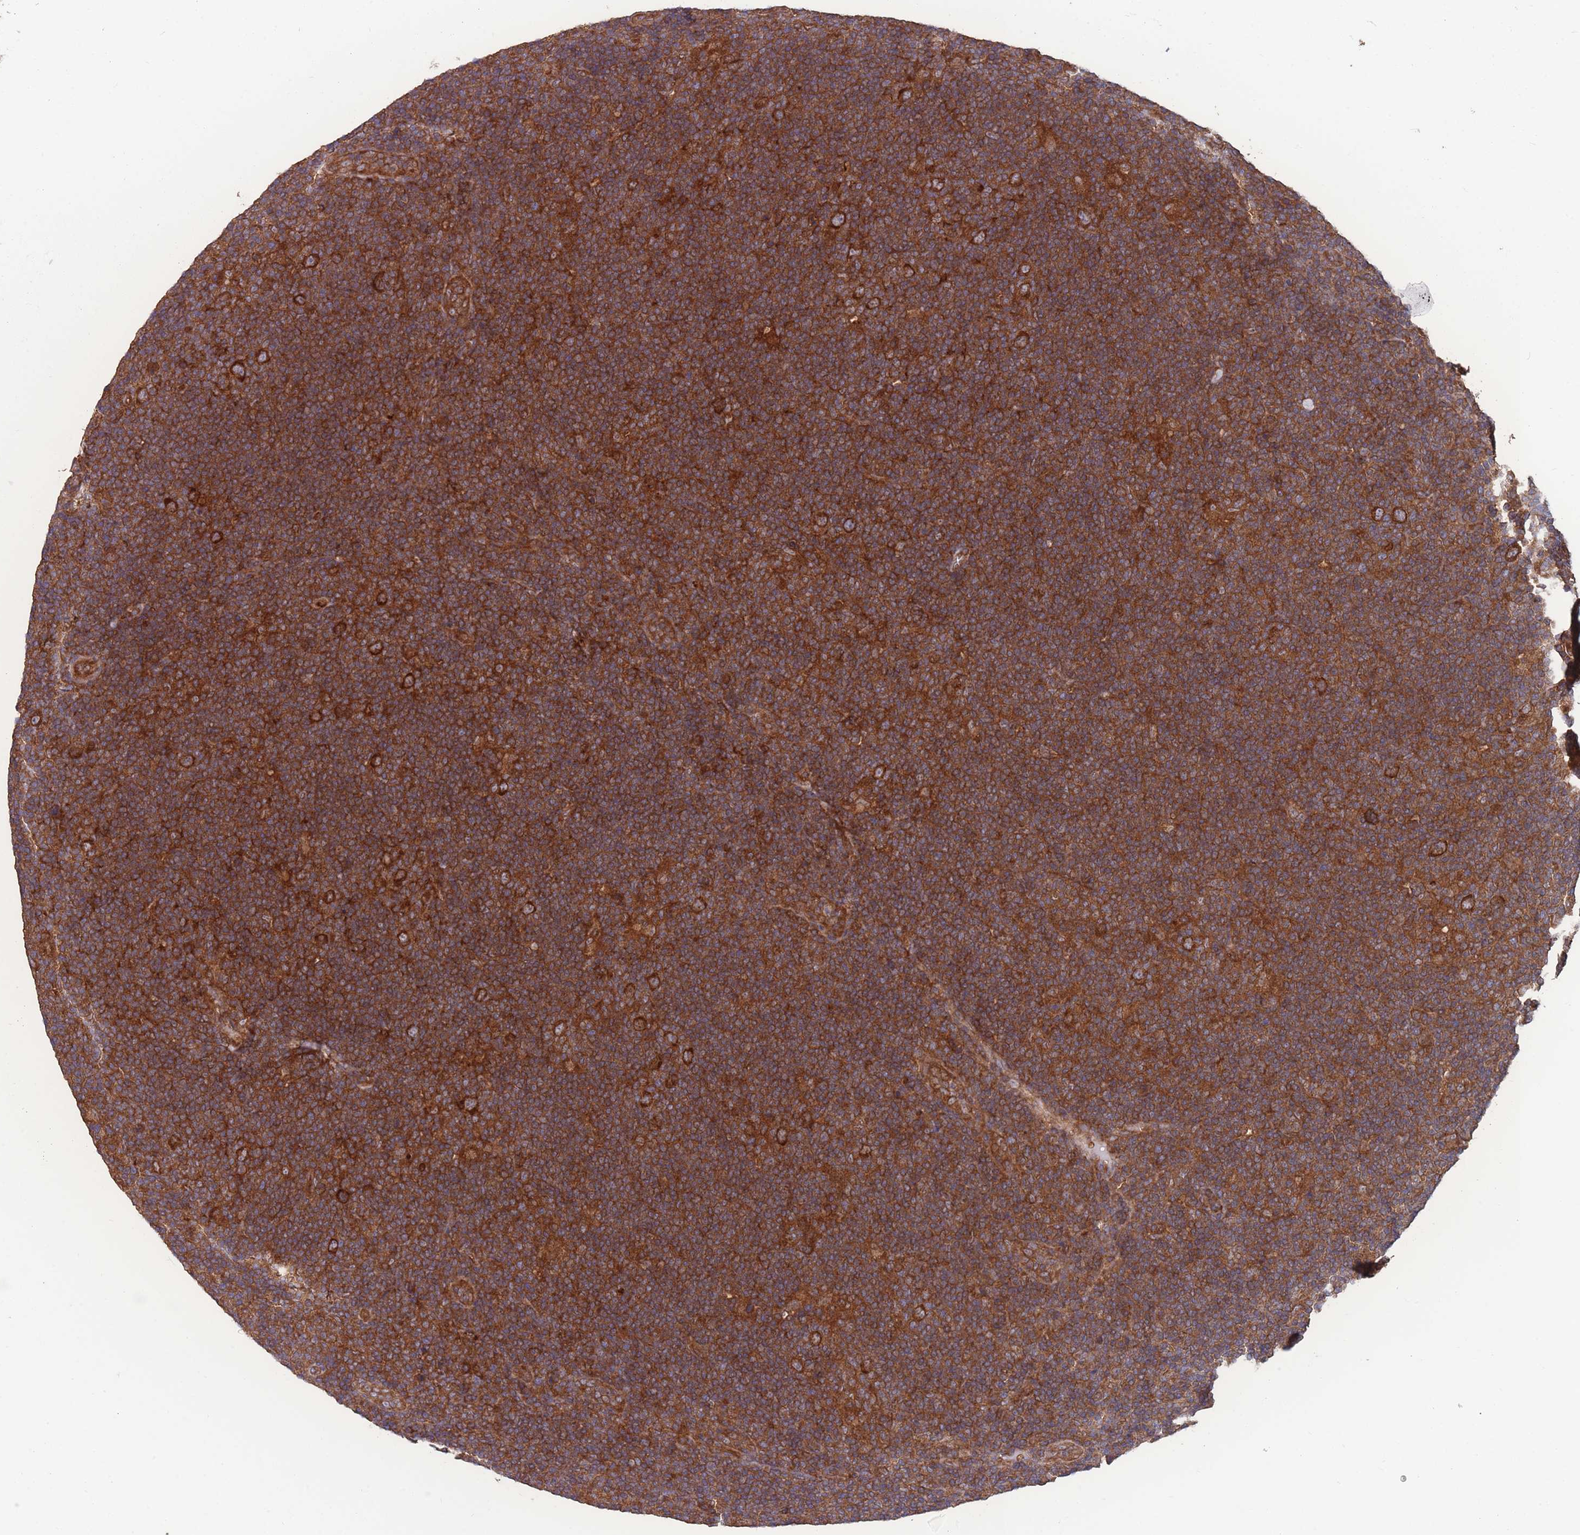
{"staining": {"intensity": "strong", "quantity": ">75%", "location": "cytoplasmic/membranous"}, "tissue": "lymphoma", "cell_type": "Tumor cells", "image_type": "cancer", "snomed": [{"axis": "morphology", "description": "Hodgkin's disease, NOS"}, {"axis": "topography", "description": "Lymph node"}], "caption": "A high amount of strong cytoplasmic/membranous positivity is appreciated in about >75% of tumor cells in lymphoma tissue.", "gene": "ZPR1", "patient": {"sex": "female", "age": 57}}